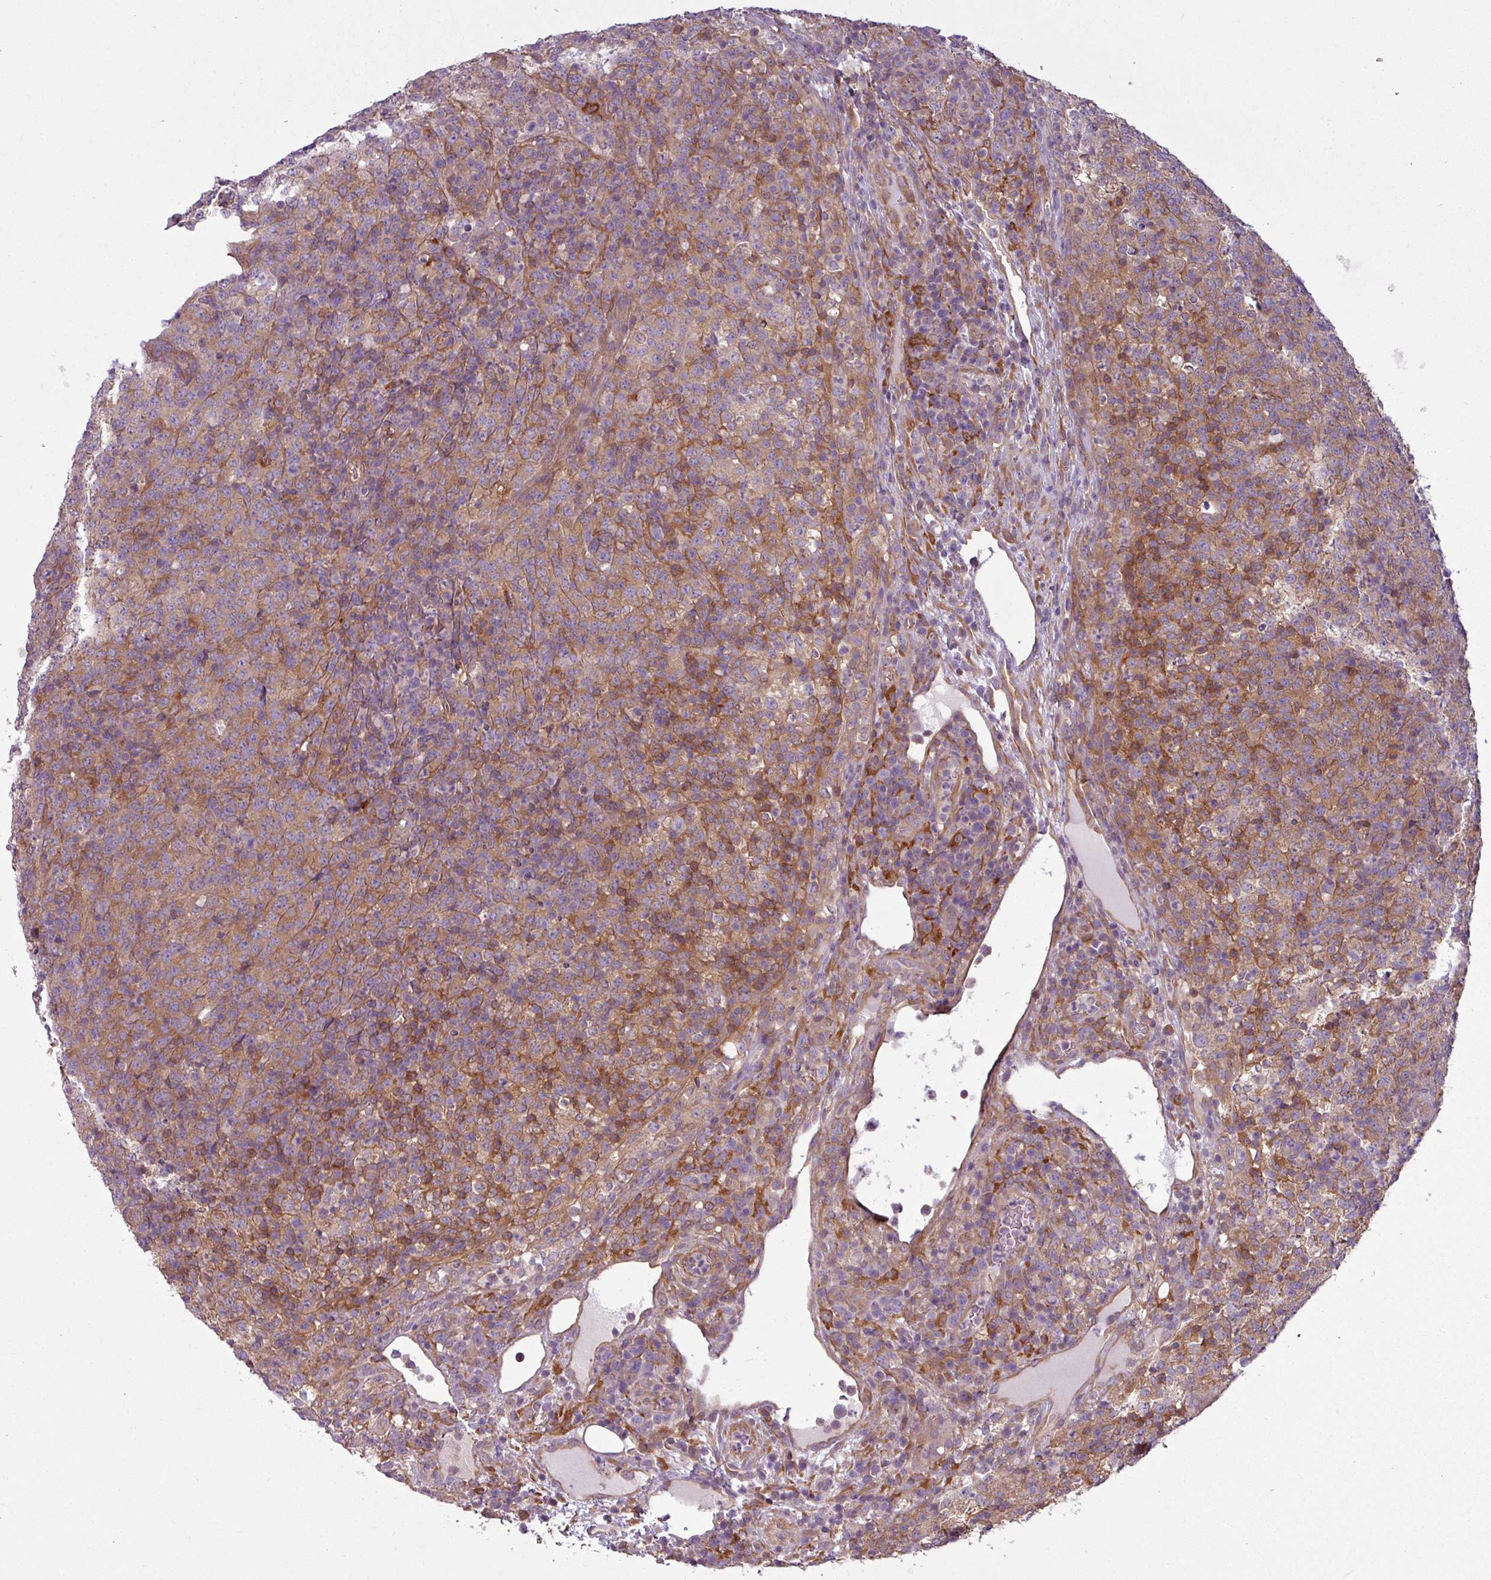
{"staining": {"intensity": "moderate", "quantity": ">75%", "location": "cytoplasmic/membranous"}, "tissue": "lymphoma", "cell_type": "Tumor cells", "image_type": "cancer", "snomed": [{"axis": "morphology", "description": "Malignant lymphoma, non-Hodgkin's type, High grade"}, {"axis": "topography", "description": "Lymph node"}], "caption": "Immunohistochemical staining of human lymphoma reveals medium levels of moderate cytoplasmic/membranous expression in approximately >75% of tumor cells. (DAB (3,3'-diaminobenzidine) IHC, brown staining for protein, blue staining for nuclei).", "gene": "CAMK2B", "patient": {"sex": "male", "age": 54}}